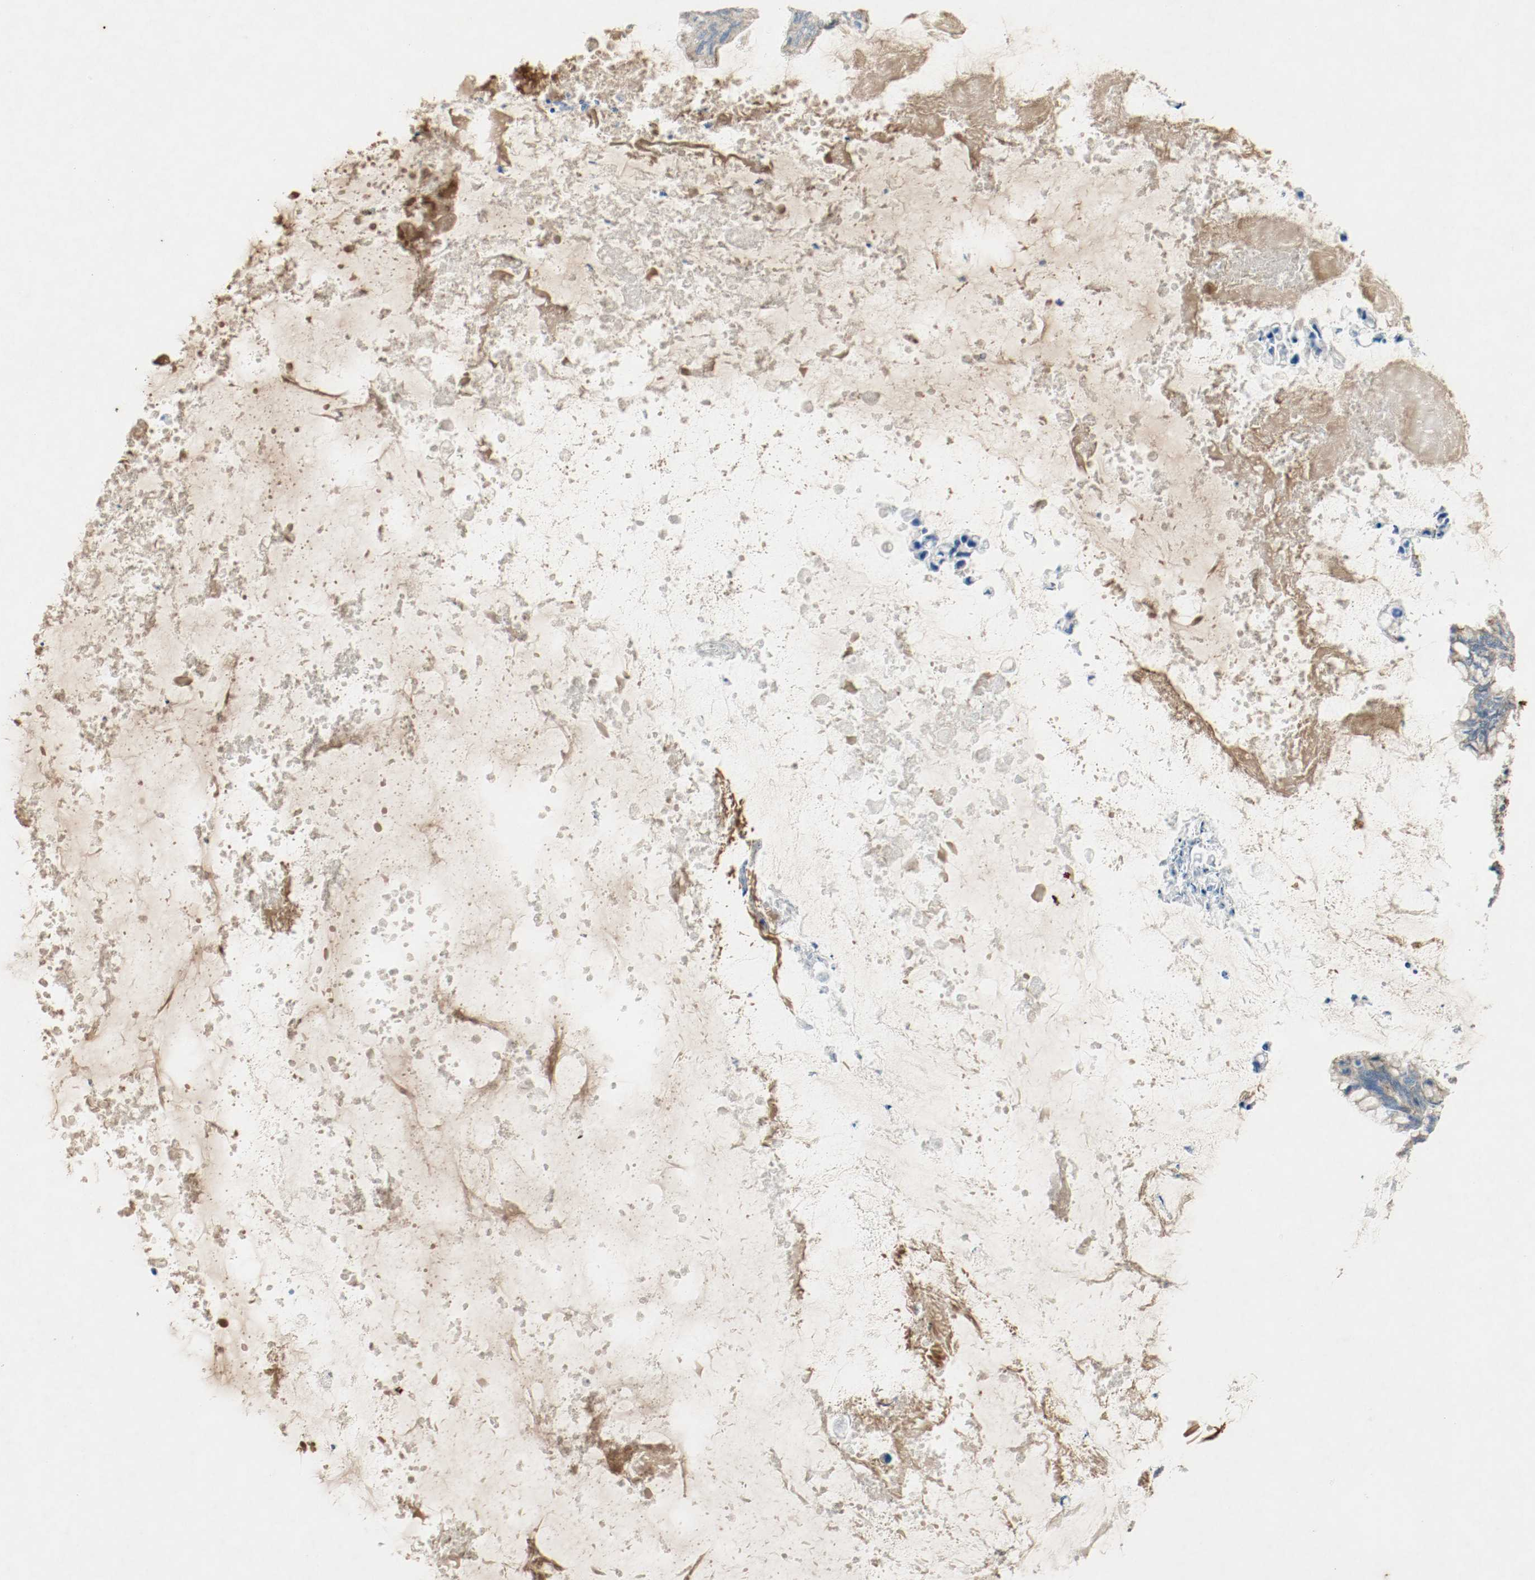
{"staining": {"intensity": "moderate", "quantity": ">75%", "location": "cytoplasmic/membranous"}, "tissue": "ovarian cancer", "cell_type": "Tumor cells", "image_type": "cancer", "snomed": [{"axis": "morphology", "description": "Cystadenocarcinoma, mucinous, NOS"}, {"axis": "topography", "description": "Ovary"}], "caption": "The immunohistochemical stain shows moderate cytoplasmic/membranous positivity in tumor cells of mucinous cystadenocarcinoma (ovarian) tissue. (DAB IHC, brown staining for protein, blue staining for nuclei).", "gene": "PLCG1", "patient": {"sex": "female", "age": 80}}